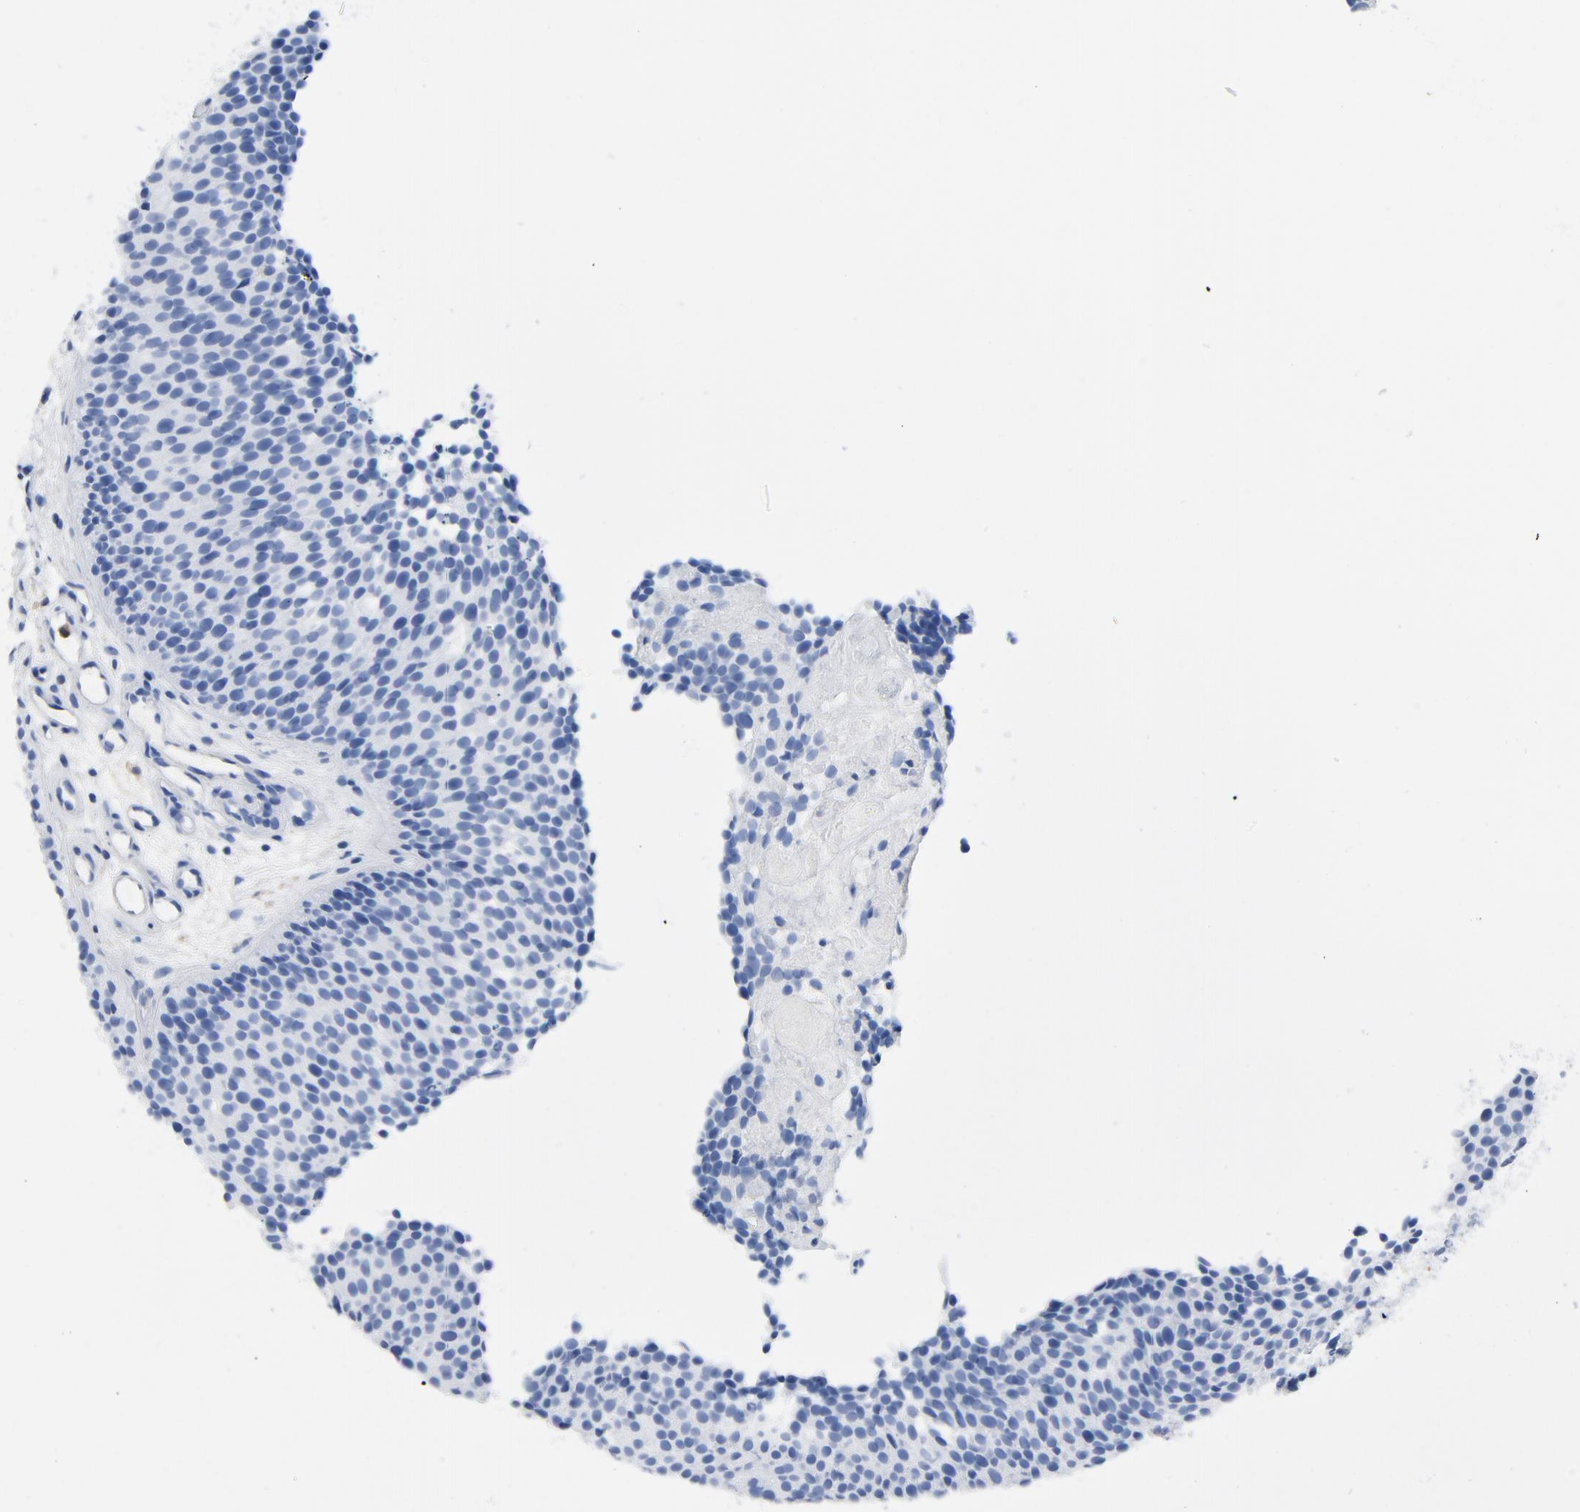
{"staining": {"intensity": "negative", "quantity": "none", "location": "none"}, "tissue": "urothelial cancer", "cell_type": "Tumor cells", "image_type": "cancer", "snomed": [{"axis": "morphology", "description": "Urothelial carcinoma, Low grade"}, {"axis": "topography", "description": "Urinary bladder"}], "caption": "Immunohistochemical staining of urothelial cancer reveals no significant expression in tumor cells.", "gene": "NCF1", "patient": {"sex": "male", "age": 85}}